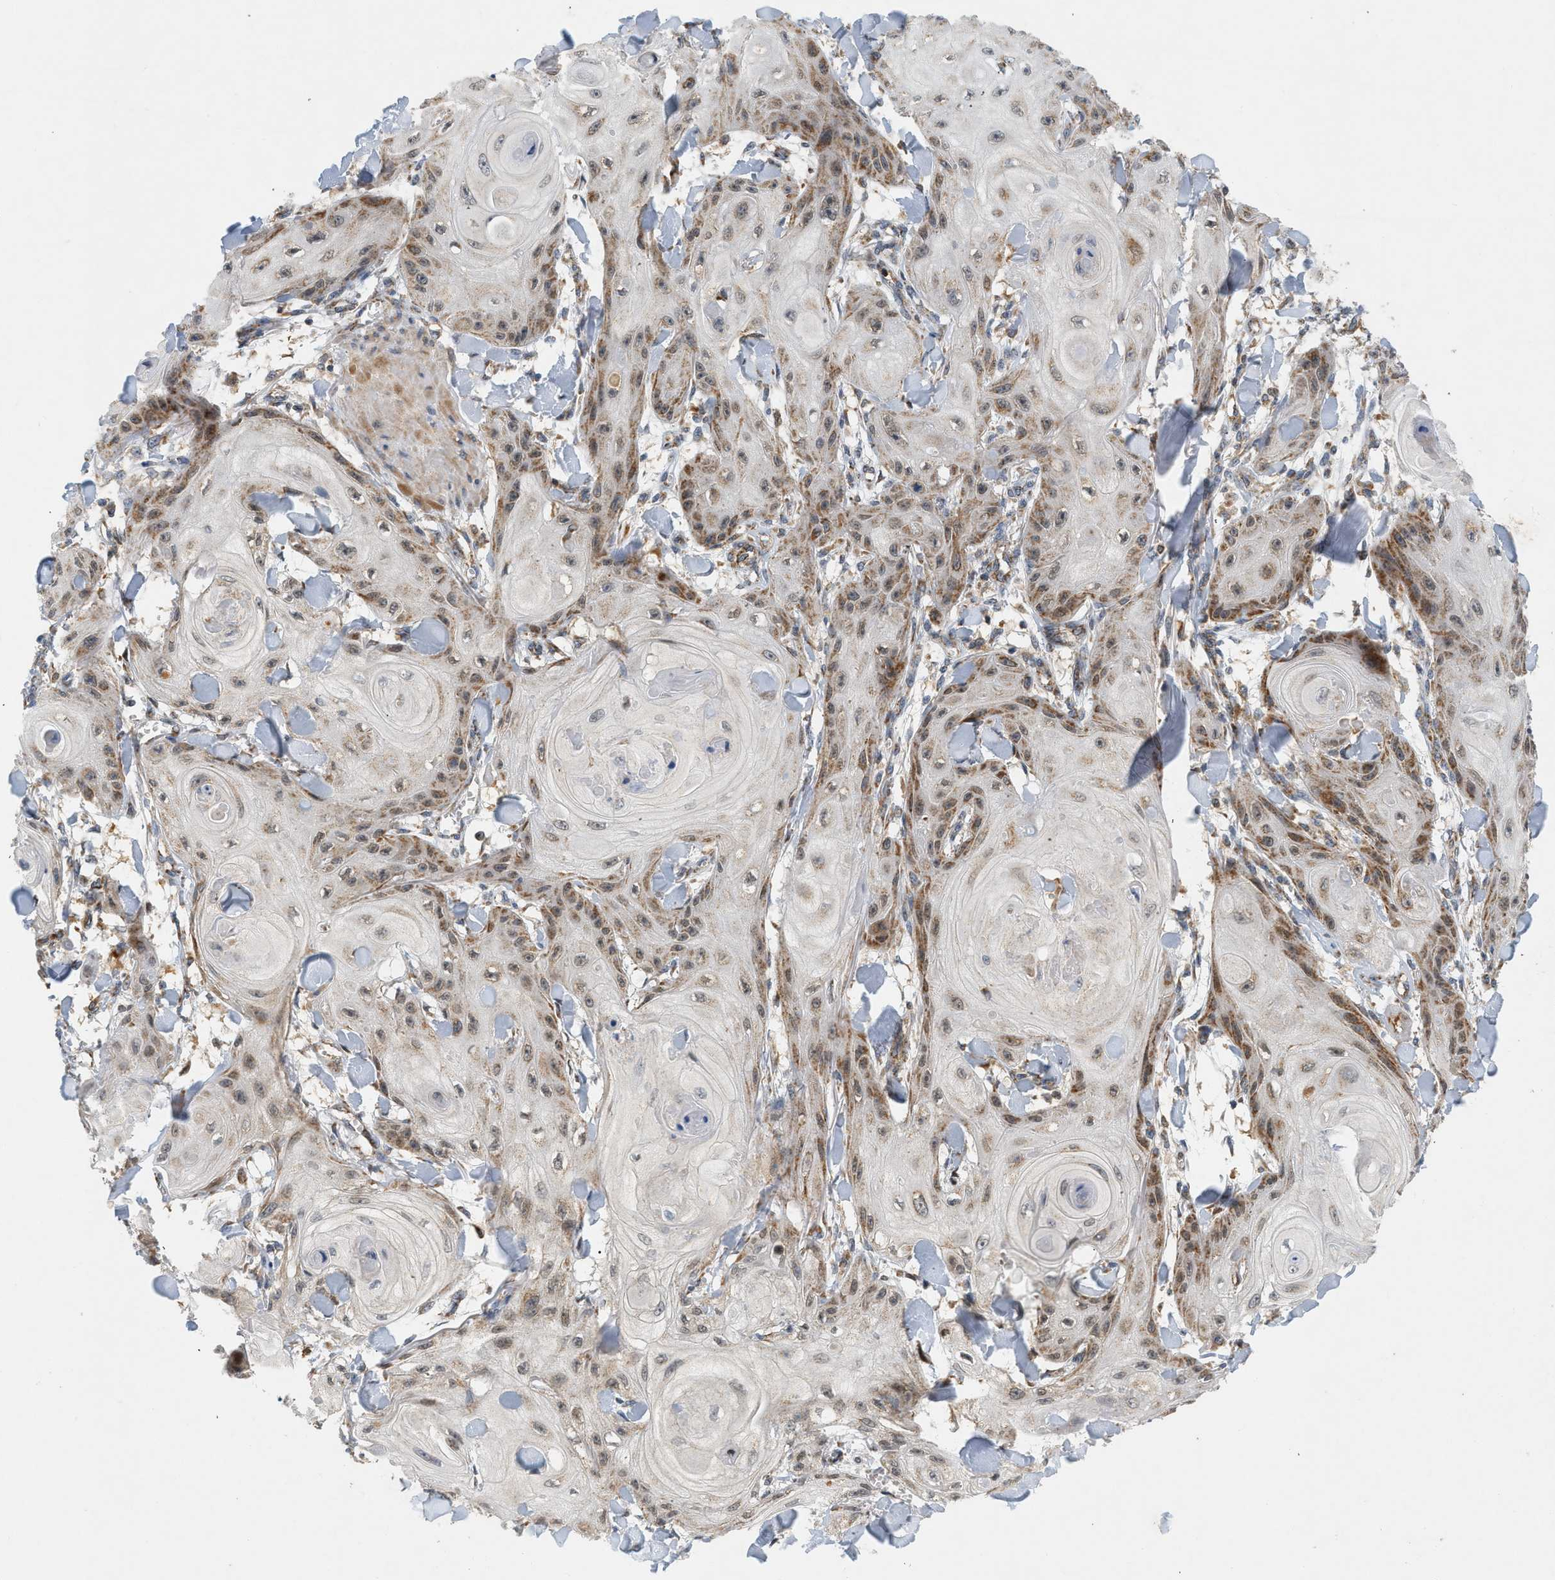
{"staining": {"intensity": "moderate", "quantity": "25%-75%", "location": "cytoplasmic/membranous"}, "tissue": "skin cancer", "cell_type": "Tumor cells", "image_type": "cancer", "snomed": [{"axis": "morphology", "description": "Squamous cell carcinoma, NOS"}, {"axis": "topography", "description": "Skin"}], "caption": "The histopathology image shows immunohistochemical staining of squamous cell carcinoma (skin). There is moderate cytoplasmic/membranous expression is present in approximately 25%-75% of tumor cells. Immunohistochemistry stains the protein of interest in brown and the nuclei are stained blue.", "gene": "MCU", "patient": {"sex": "male", "age": 74}}